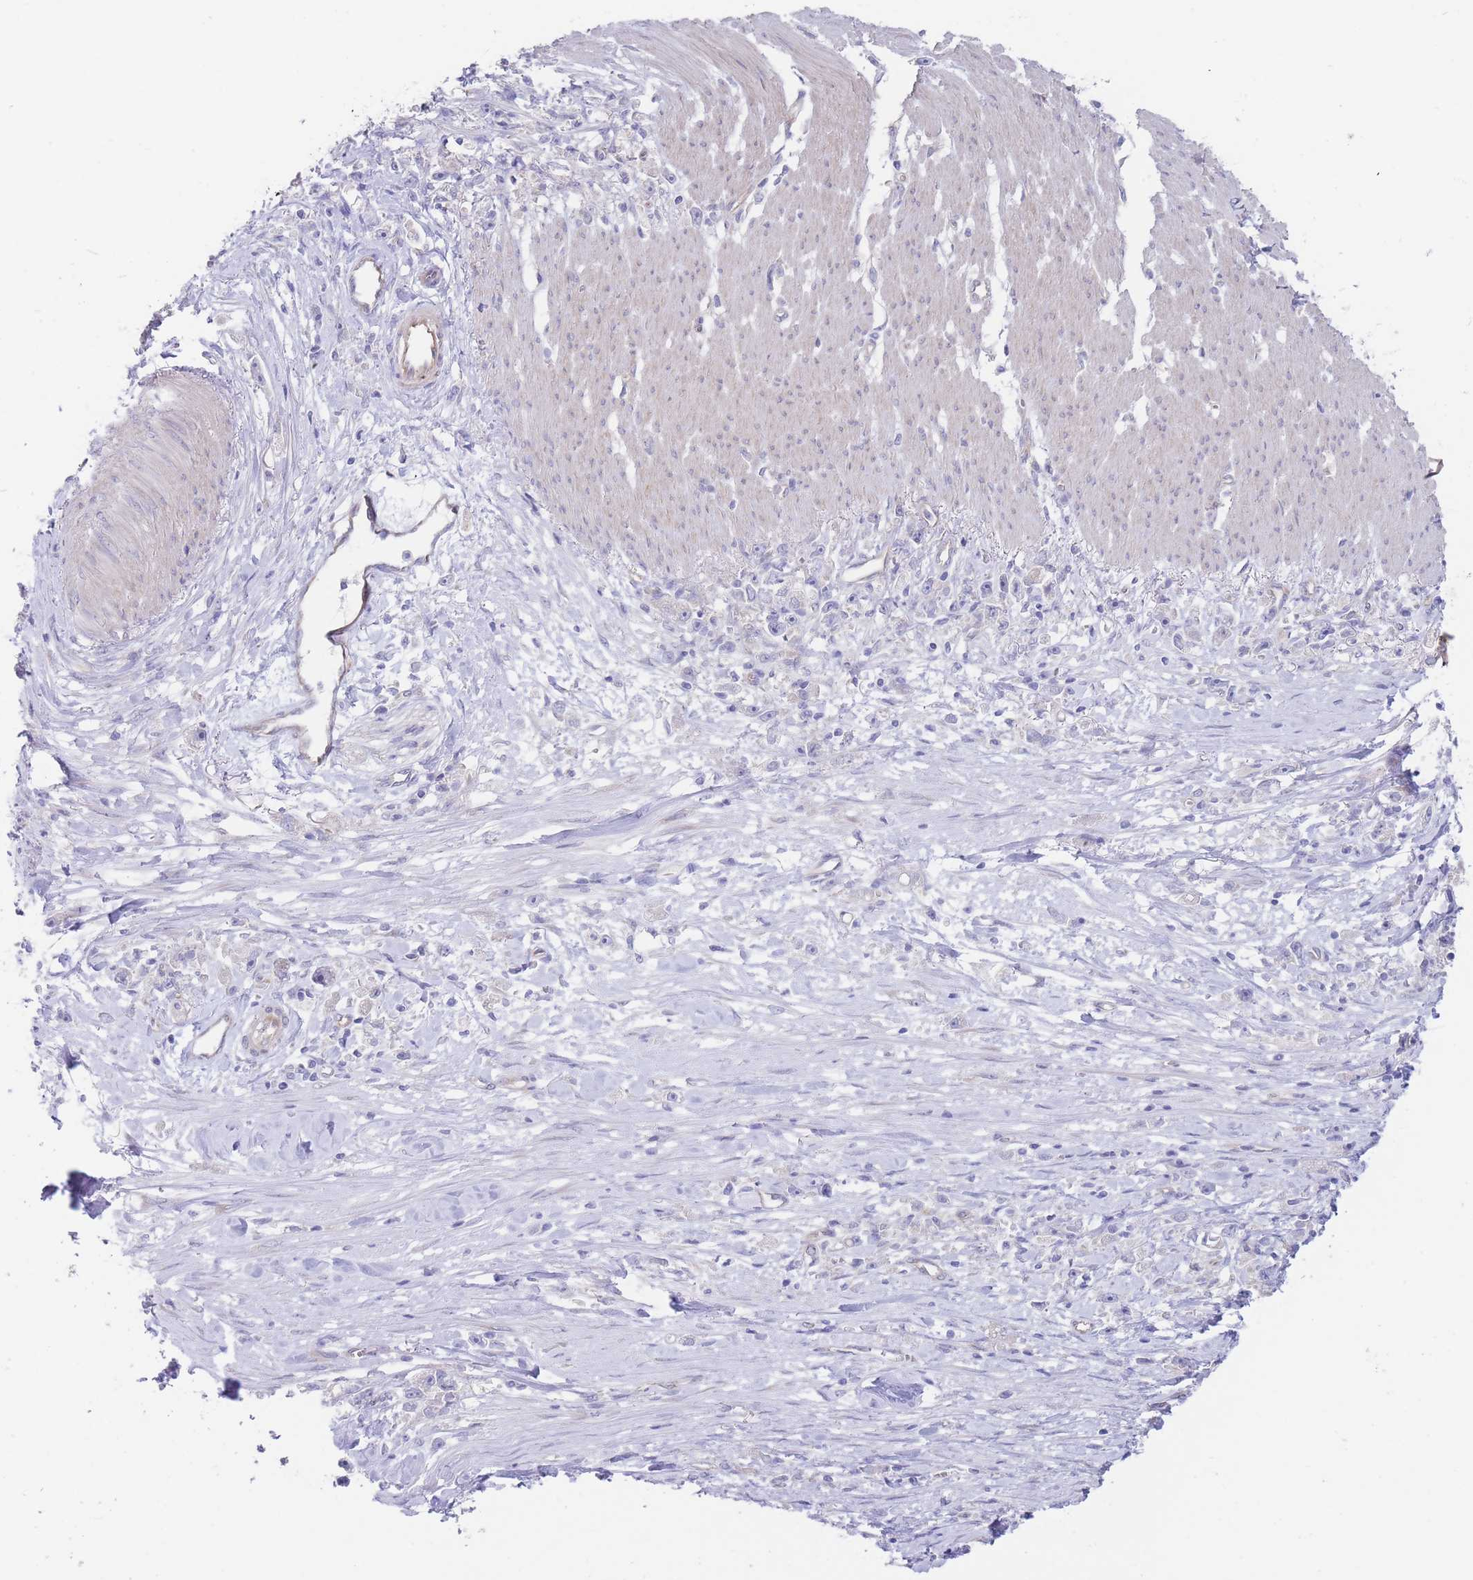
{"staining": {"intensity": "negative", "quantity": "none", "location": "none"}, "tissue": "stomach cancer", "cell_type": "Tumor cells", "image_type": "cancer", "snomed": [{"axis": "morphology", "description": "Adenocarcinoma, NOS"}, {"axis": "topography", "description": "Stomach"}], "caption": "Tumor cells show no significant positivity in stomach cancer.", "gene": "ZNF281", "patient": {"sex": "female", "age": 59}}